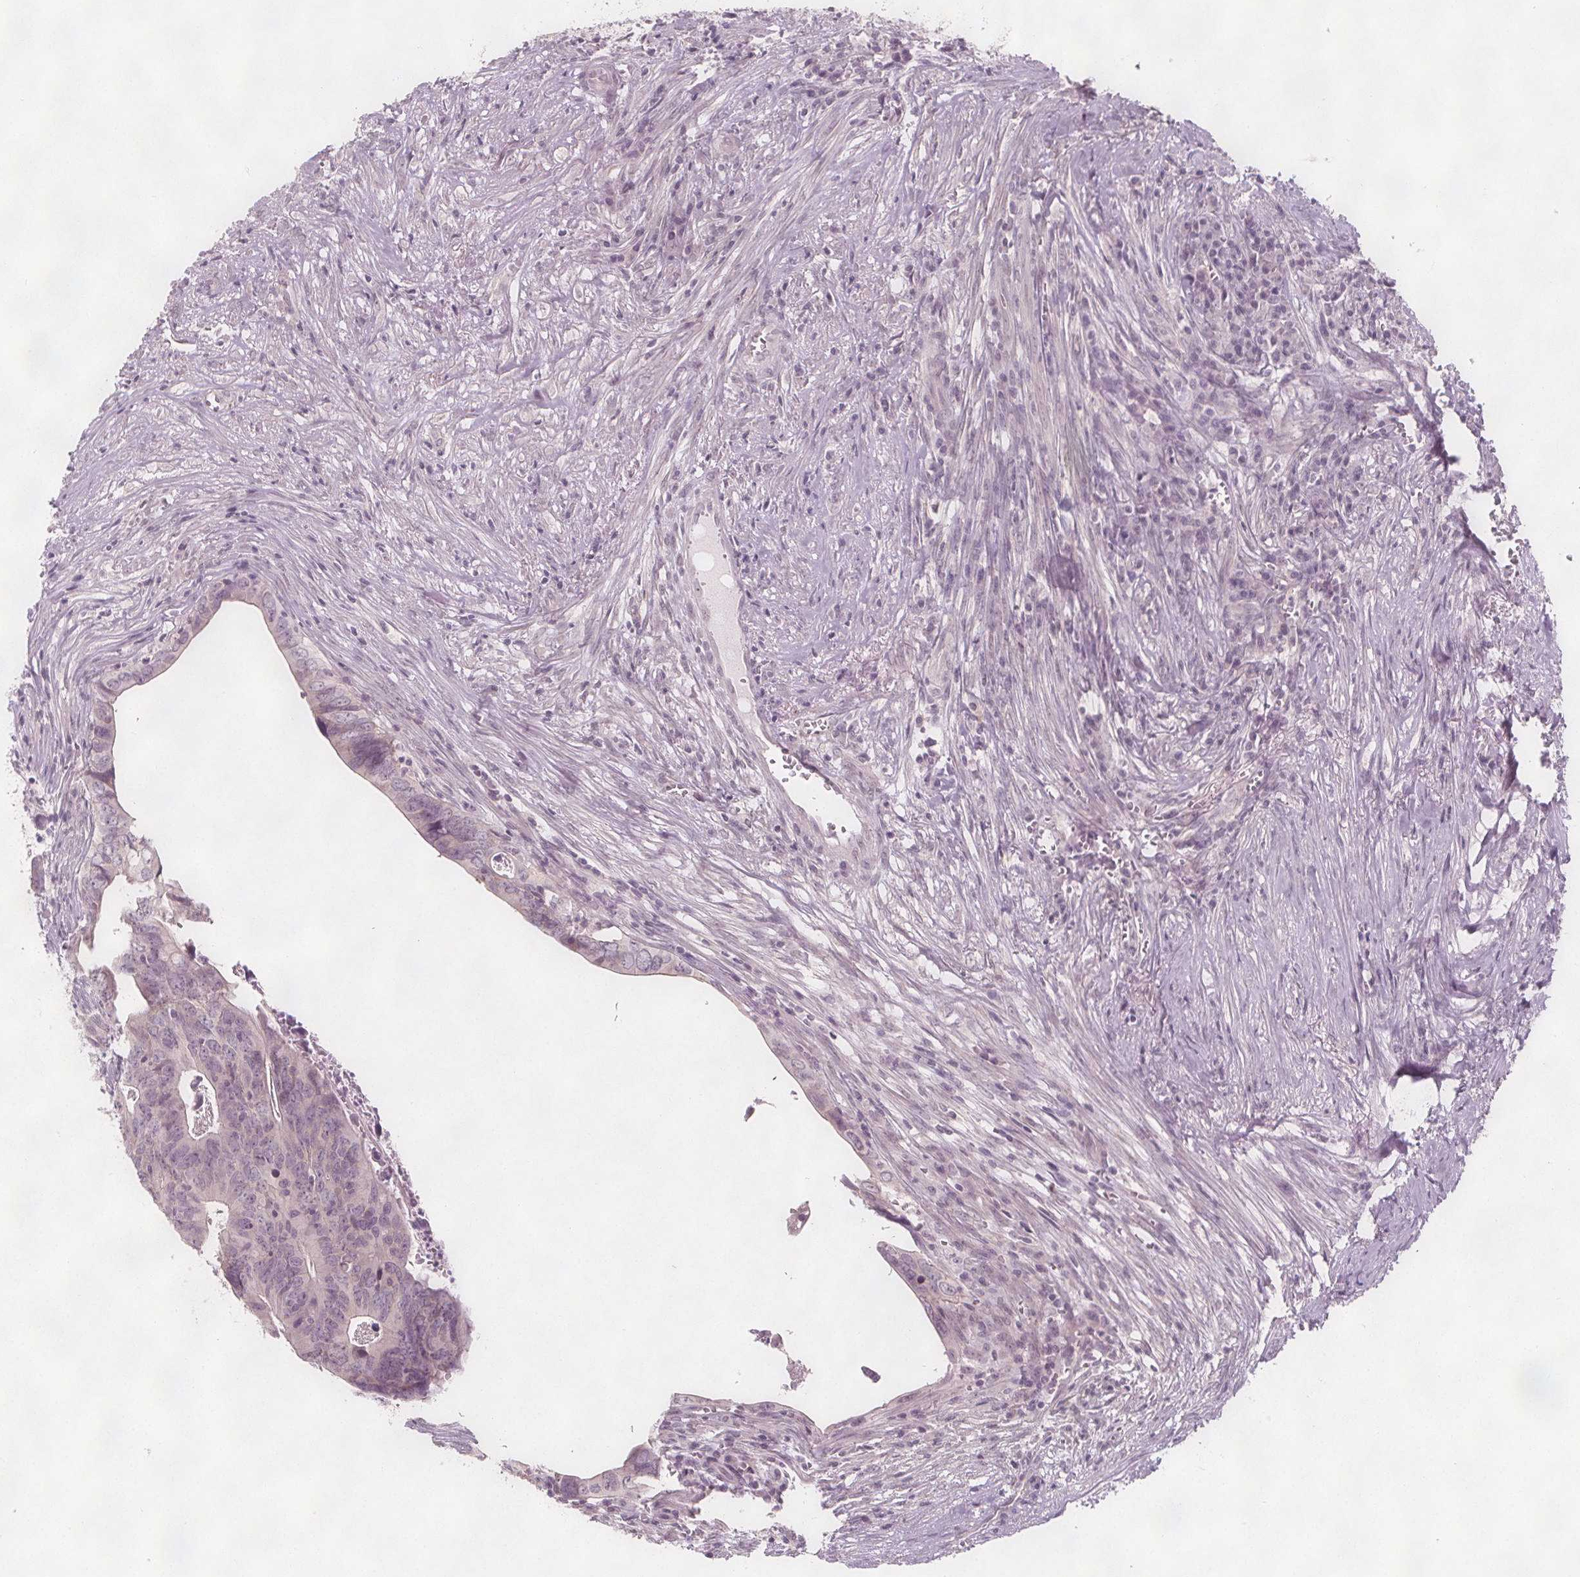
{"staining": {"intensity": "negative", "quantity": "none", "location": "none"}, "tissue": "colorectal cancer", "cell_type": "Tumor cells", "image_type": "cancer", "snomed": [{"axis": "morphology", "description": "Adenocarcinoma, NOS"}, {"axis": "topography", "description": "Colon"}], "caption": "Human adenocarcinoma (colorectal) stained for a protein using IHC shows no expression in tumor cells.", "gene": "C1orf167", "patient": {"sex": "female", "age": 82}}